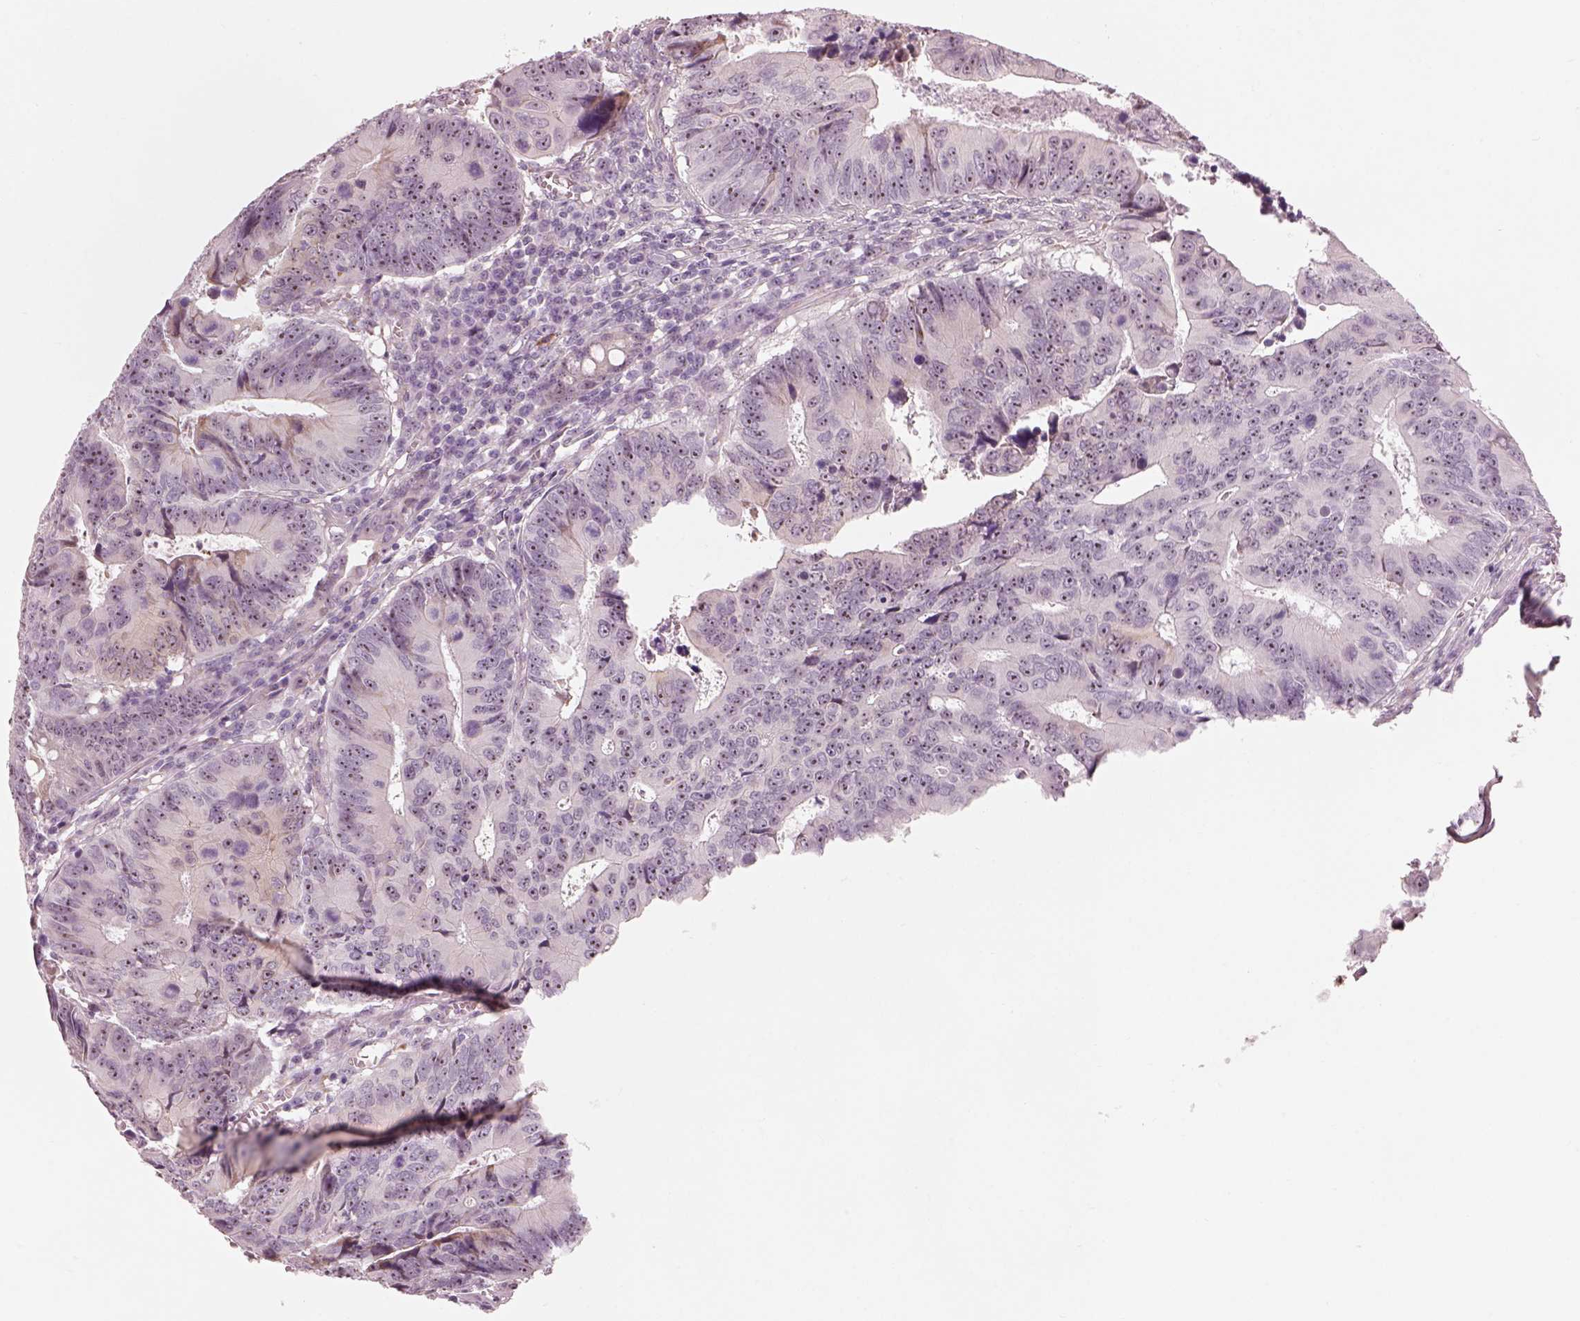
{"staining": {"intensity": "weak", "quantity": ">75%", "location": "cytoplasmic/membranous,nuclear"}, "tissue": "colorectal cancer", "cell_type": "Tumor cells", "image_type": "cancer", "snomed": [{"axis": "morphology", "description": "Adenocarcinoma, NOS"}, {"axis": "topography", "description": "Colon"}], "caption": "This histopathology image demonstrates immunohistochemistry staining of human colorectal adenocarcinoma, with low weak cytoplasmic/membranous and nuclear positivity in about >75% of tumor cells.", "gene": "CDS1", "patient": {"sex": "female", "age": 87}}